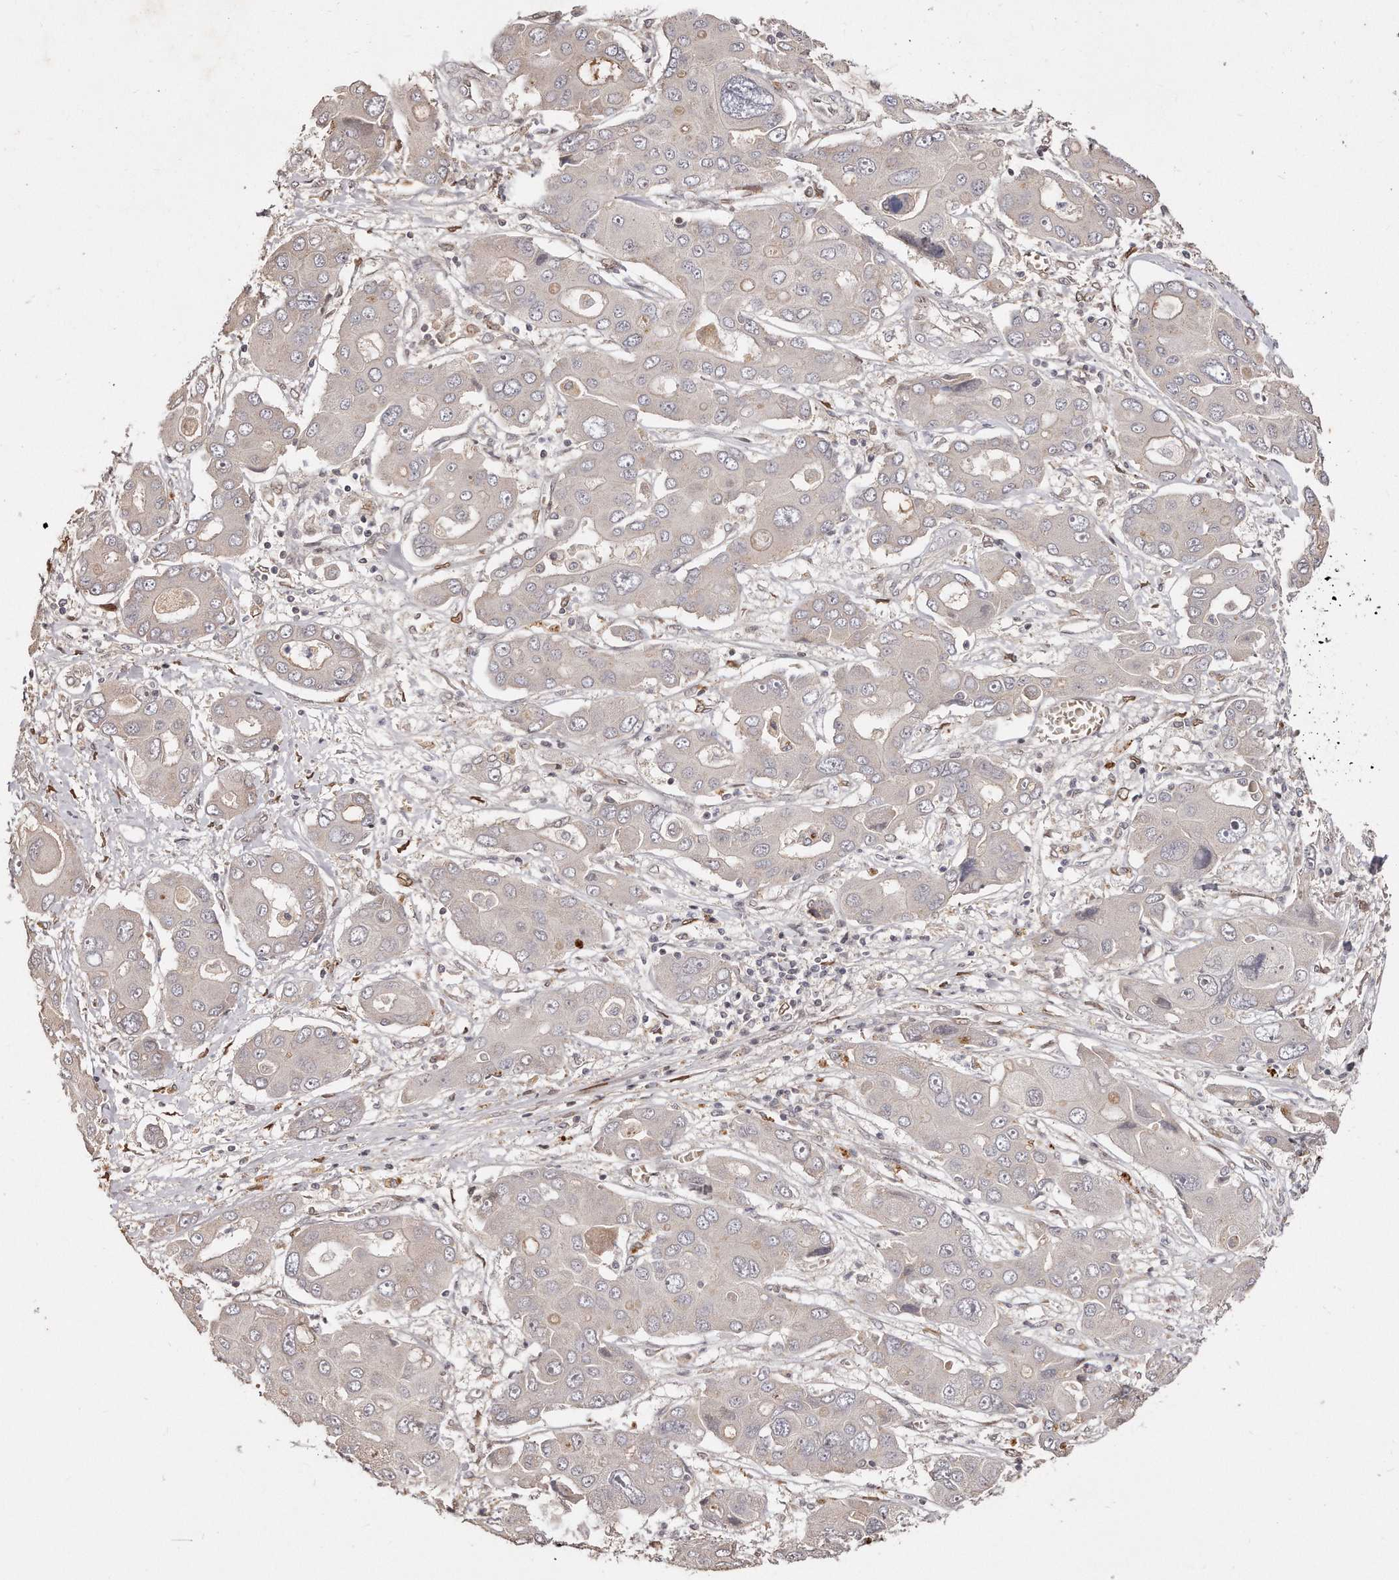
{"staining": {"intensity": "negative", "quantity": "none", "location": "none"}, "tissue": "liver cancer", "cell_type": "Tumor cells", "image_type": "cancer", "snomed": [{"axis": "morphology", "description": "Cholangiocarcinoma"}, {"axis": "topography", "description": "Liver"}], "caption": "Histopathology image shows no significant protein staining in tumor cells of cholangiocarcinoma (liver).", "gene": "HASPIN", "patient": {"sex": "male", "age": 67}}